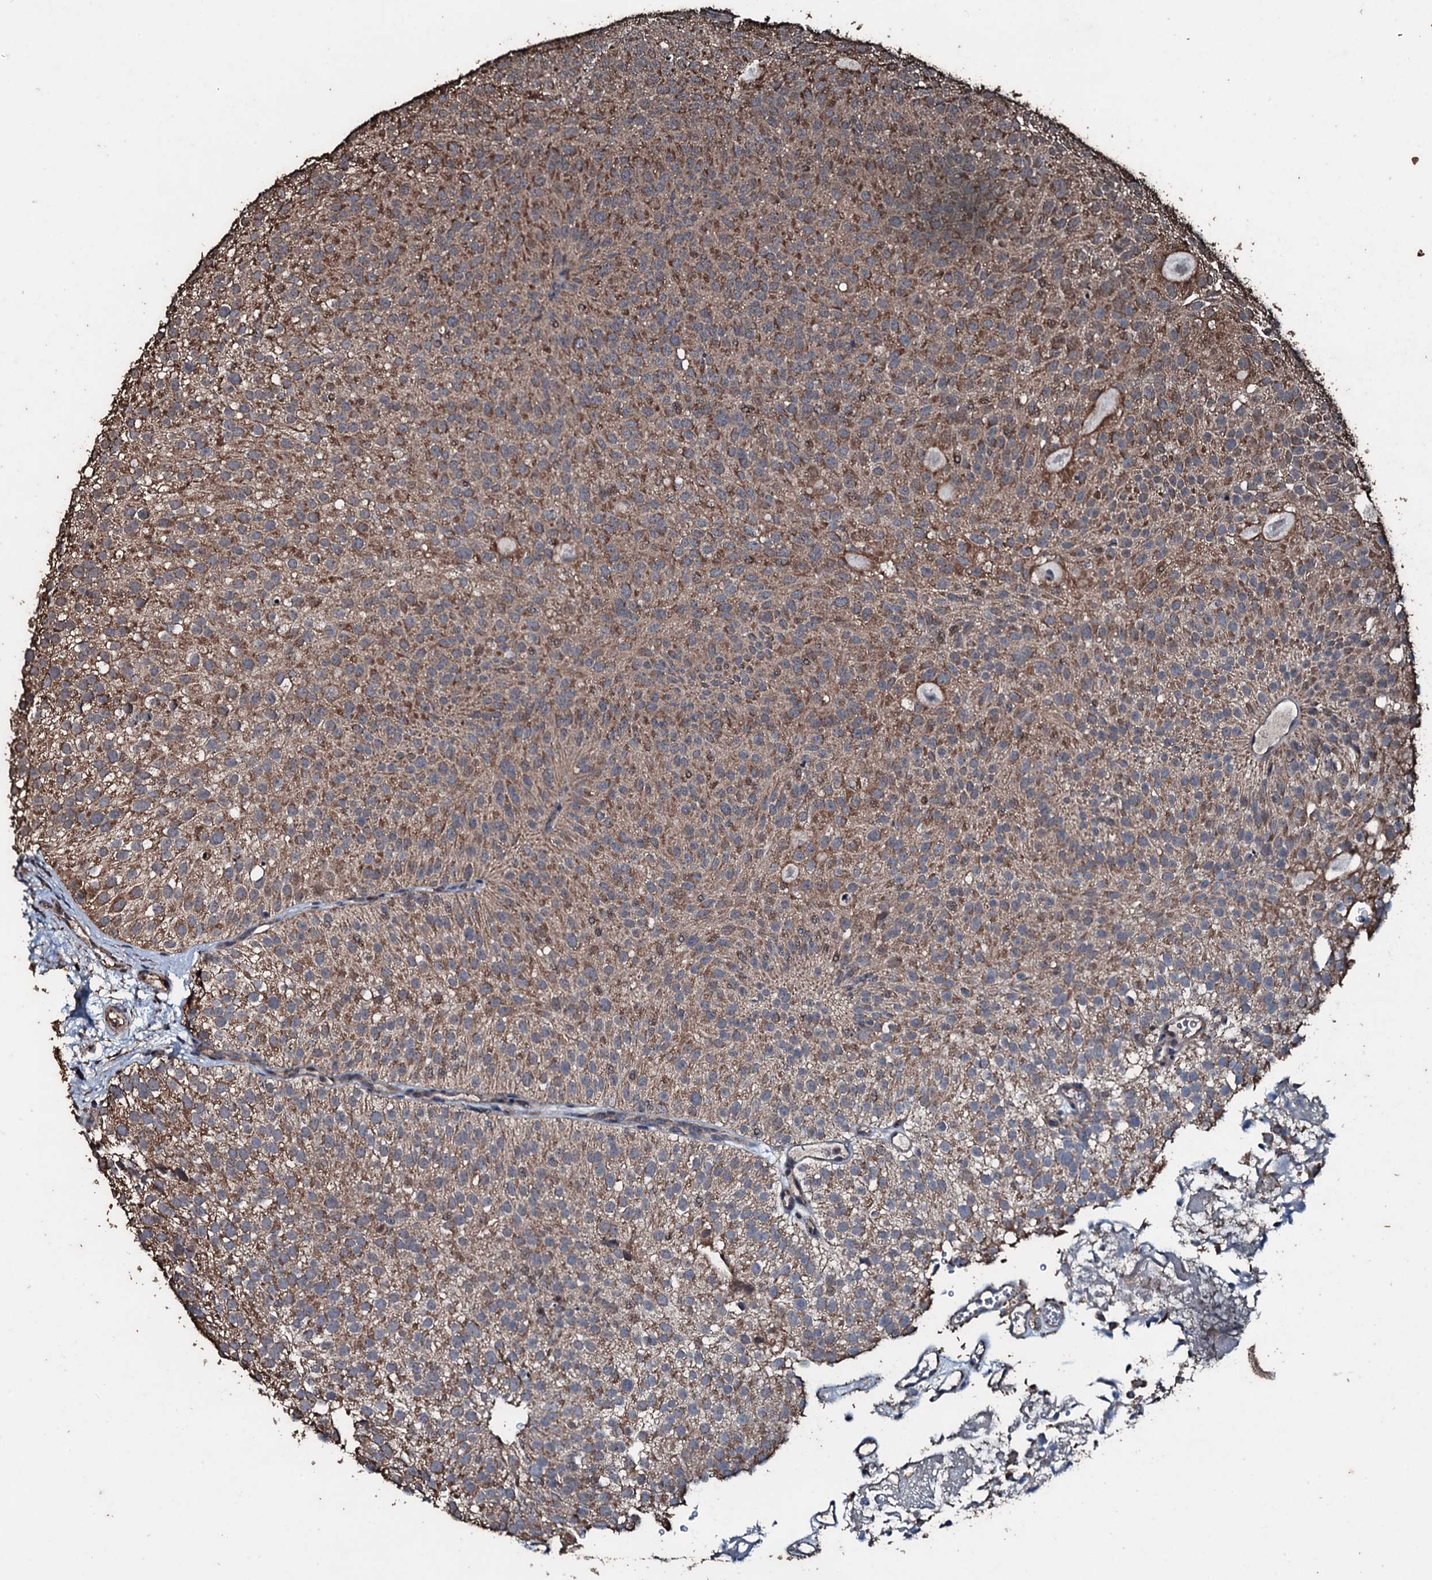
{"staining": {"intensity": "moderate", "quantity": ">75%", "location": "cytoplasmic/membranous"}, "tissue": "urothelial cancer", "cell_type": "Tumor cells", "image_type": "cancer", "snomed": [{"axis": "morphology", "description": "Urothelial carcinoma, Low grade"}, {"axis": "topography", "description": "Urinary bladder"}], "caption": "Urothelial cancer tissue reveals moderate cytoplasmic/membranous staining in about >75% of tumor cells", "gene": "FAAP24", "patient": {"sex": "male", "age": 78}}